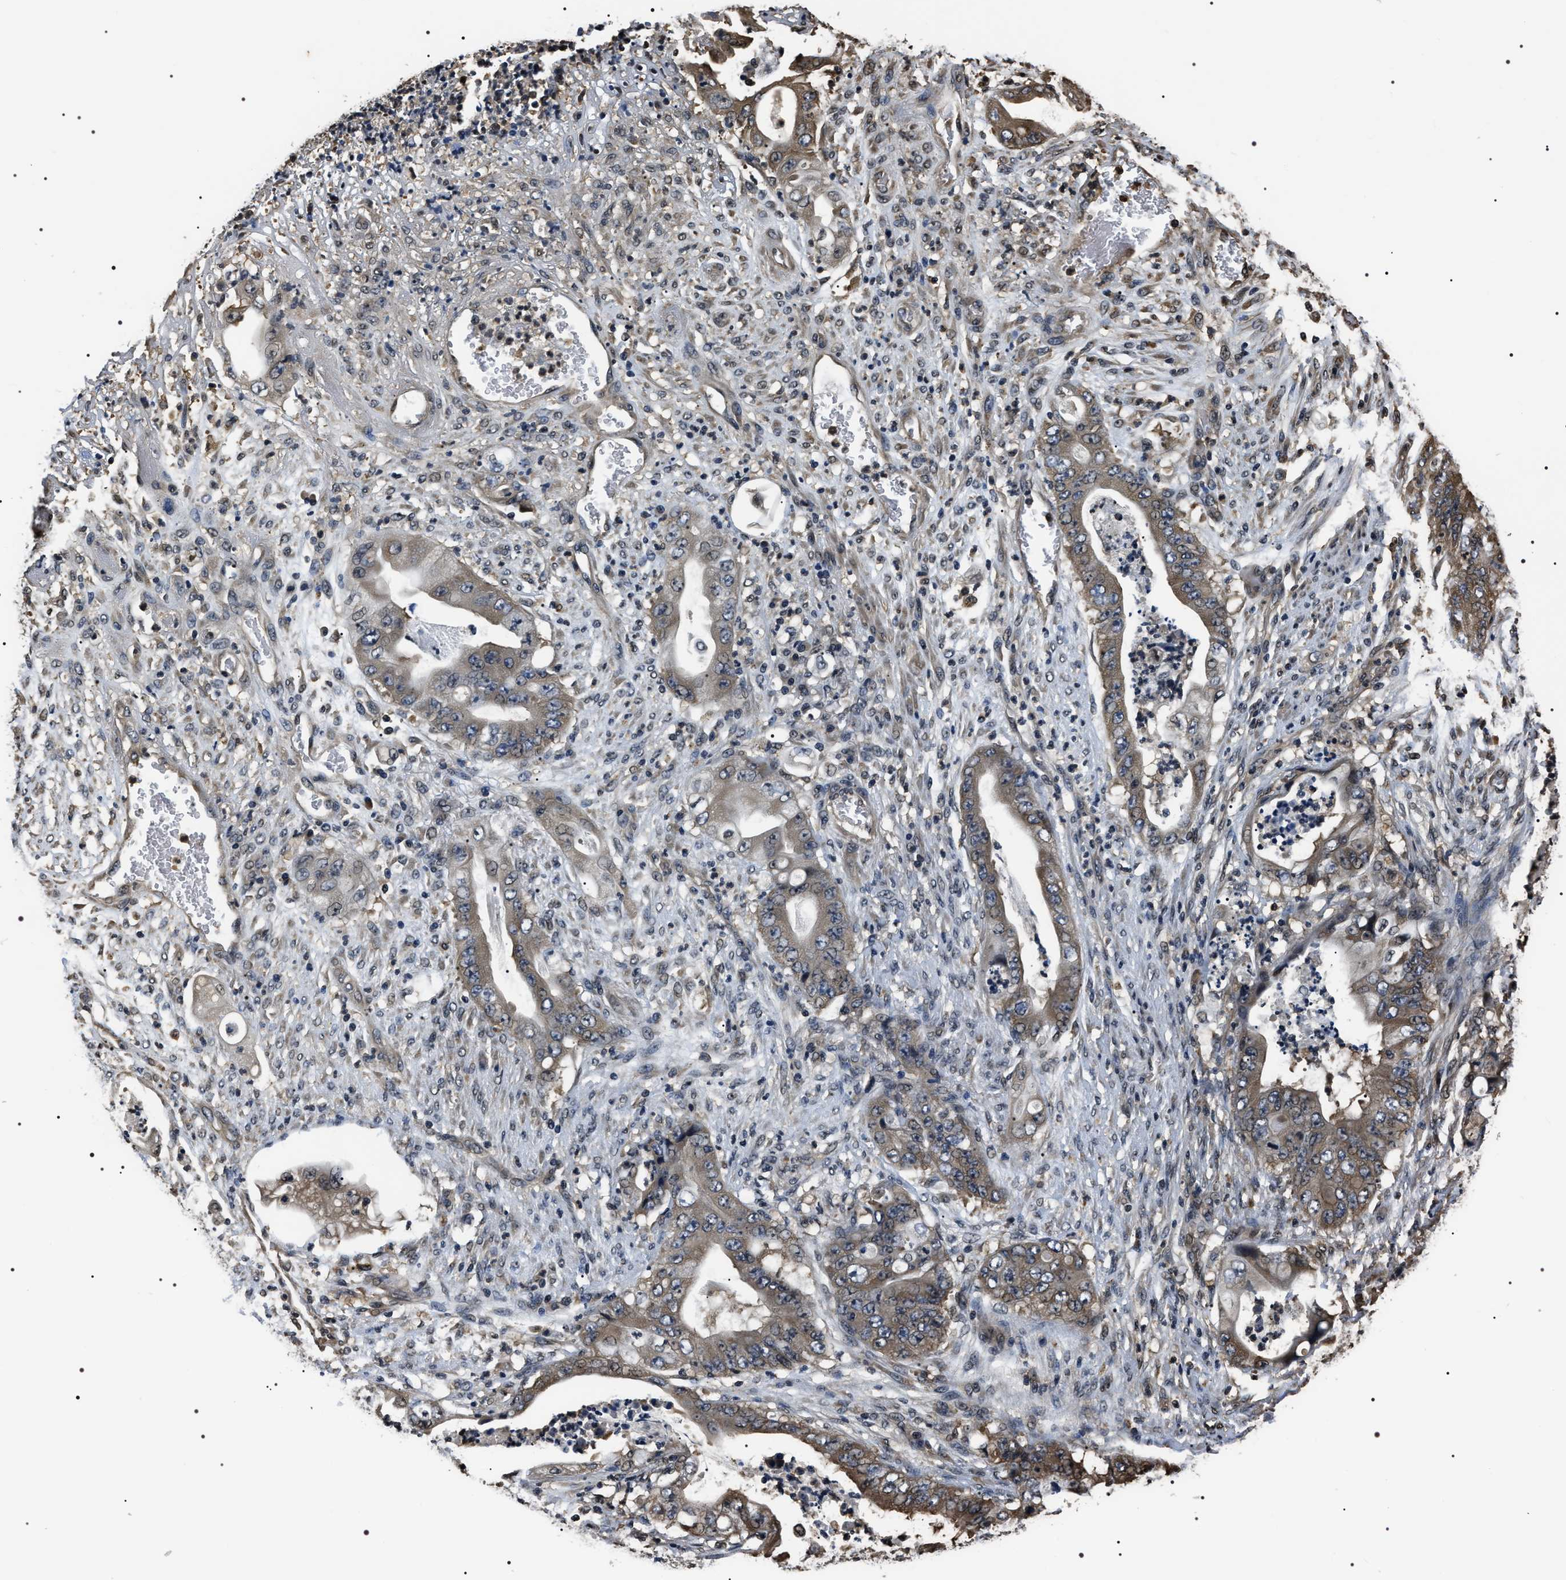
{"staining": {"intensity": "weak", "quantity": ">75%", "location": "cytoplasmic/membranous"}, "tissue": "stomach cancer", "cell_type": "Tumor cells", "image_type": "cancer", "snomed": [{"axis": "morphology", "description": "Adenocarcinoma, NOS"}, {"axis": "topography", "description": "Stomach"}], "caption": "Immunohistochemical staining of human stomach adenocarcinoma shows low levels of weak cytoplasmic/membranous protein positivity in approximately >75% of tumor cells.", "gene": "ARHGAP22", "patient": {"sex": "female", "age": 73}}